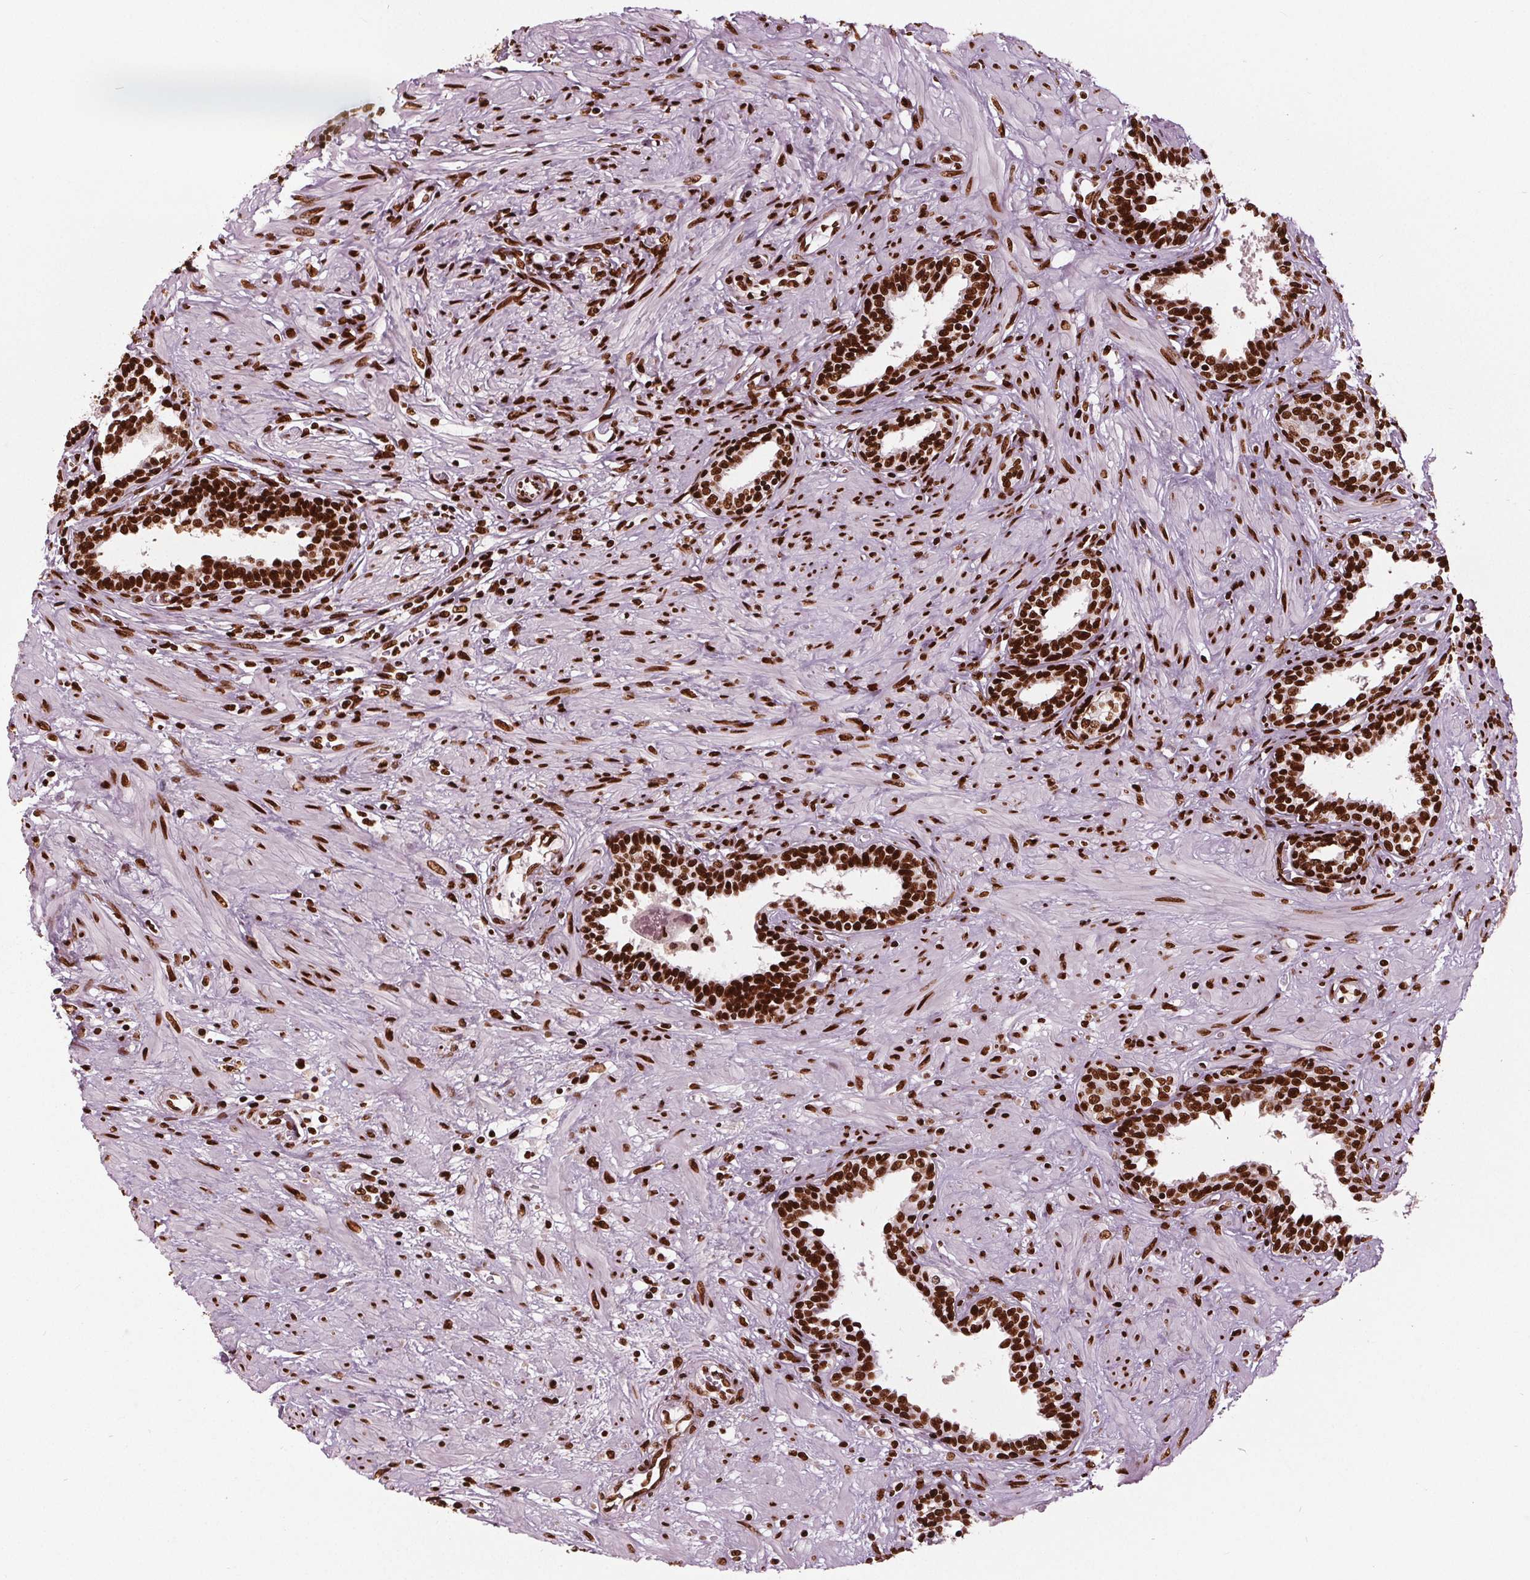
{"staining": {"intensity": "strong", "quantity": ">75%", "location": "nuclear"}, "tissue": "prostate", "cell_type": "Glandular cells", "image_type": "normal", "snomed": [{"axis": "morphology", "description": "Normal tissue, NOS"}, {"axis": "topography", "description": "Prostate"}], "caption": "High-magnification brightfield microscopy of benign prostate stained with DAB (brown) and counterstained with hematoxylin (blue). glandular cells exhibit strong nuclear expression is appreciated in approximately>75% of cells.", "gene": "BRD4", "patient": {"sex": "male", "age": 55}}